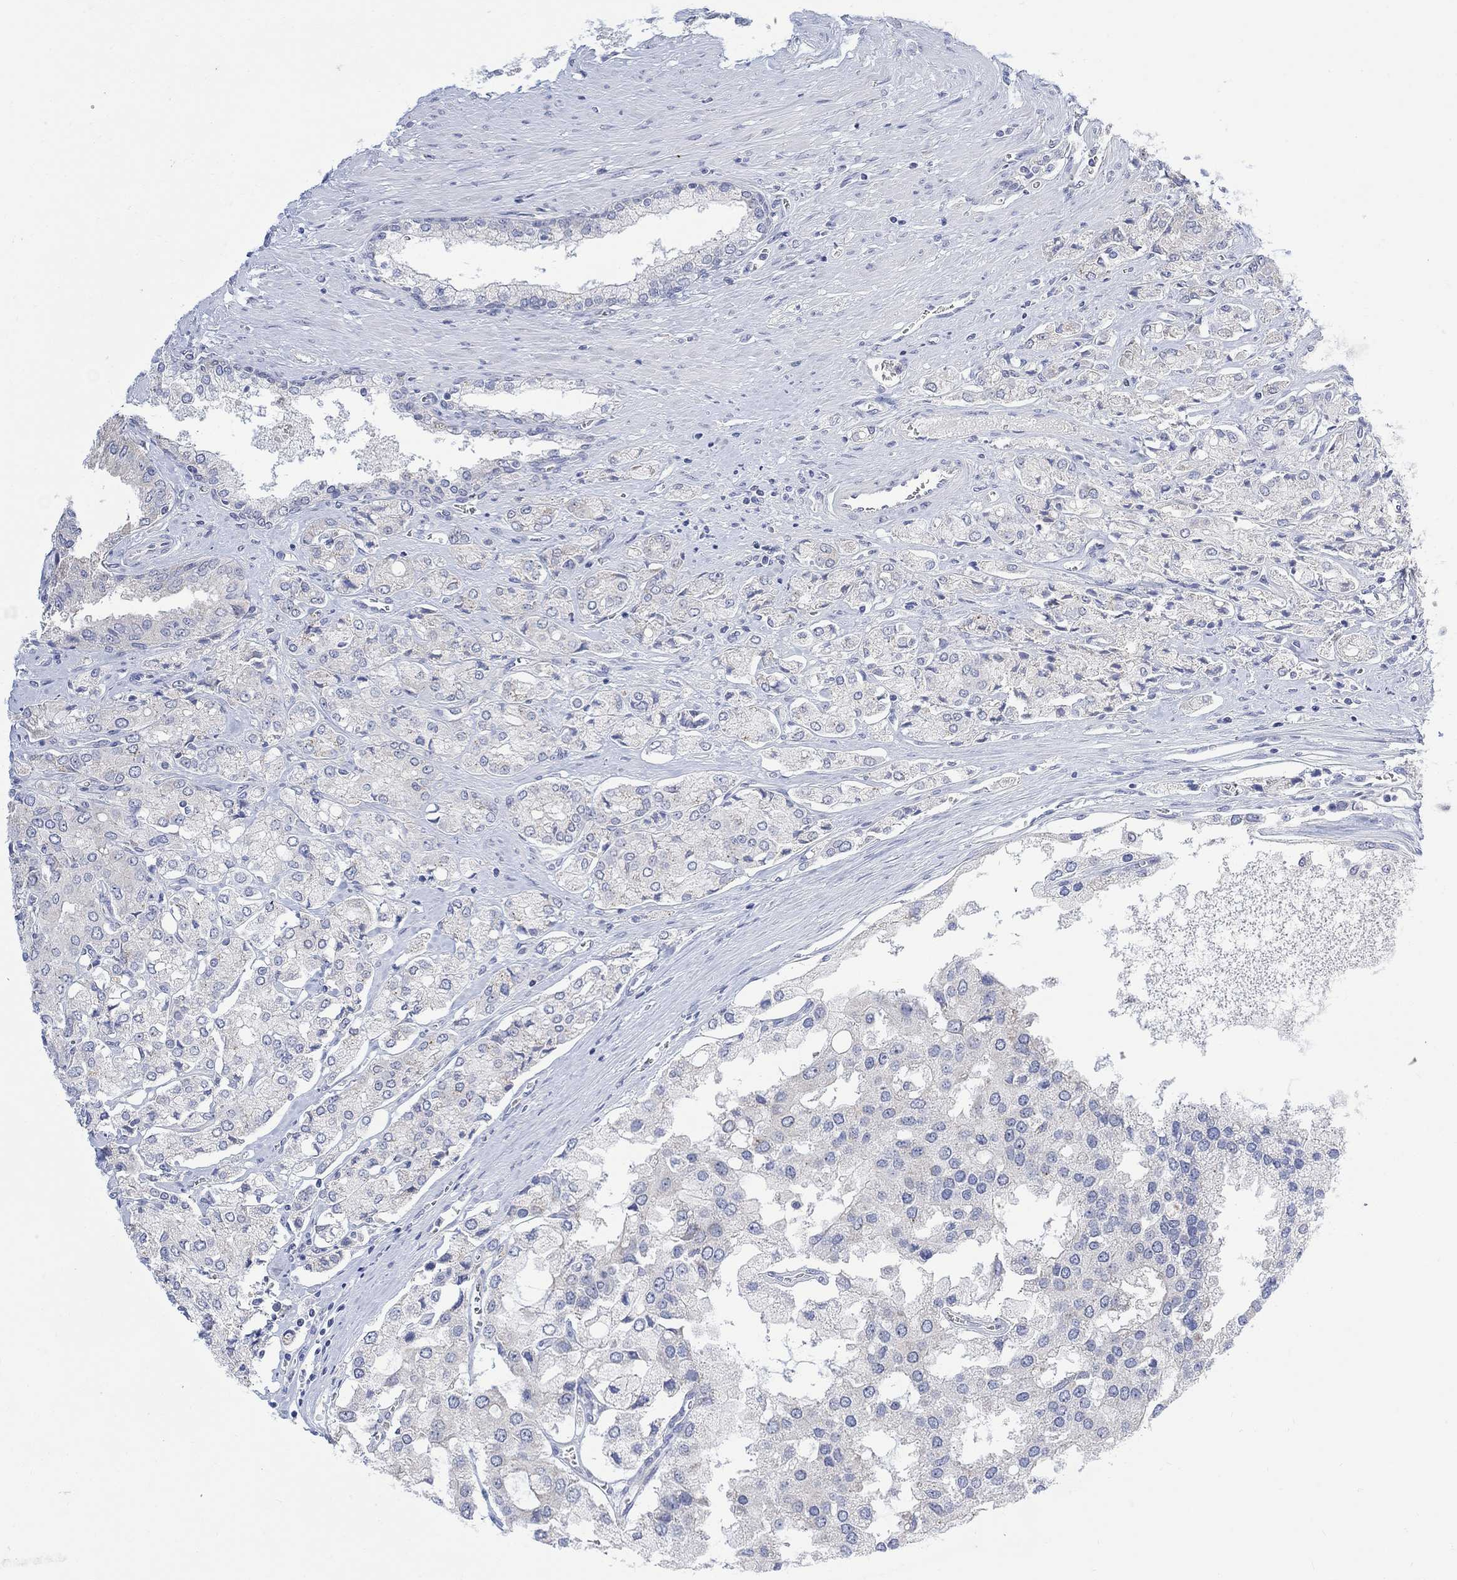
{"staining": {"intensity": "negative", "quantity": "none", "location": "none"}, "tissue": "prostate cancer", "cell_type": "Tumor cells", "image_type": "cancer", "snomed": [{"axis": "morphology", "description": "Adenocarcinoma, NOS"}, {"axis": "topography", "description": "Prostate and seminal vesicle, NOS"}, {"axis": "topography", "description": "Prostate"}], "caption": "This is an immunohistochemistry (IHC) image of human prostate cancer. There is no expression in tumor cells.", "gene": "FBP2", "patient": {"sex": "male", "age": 67}}